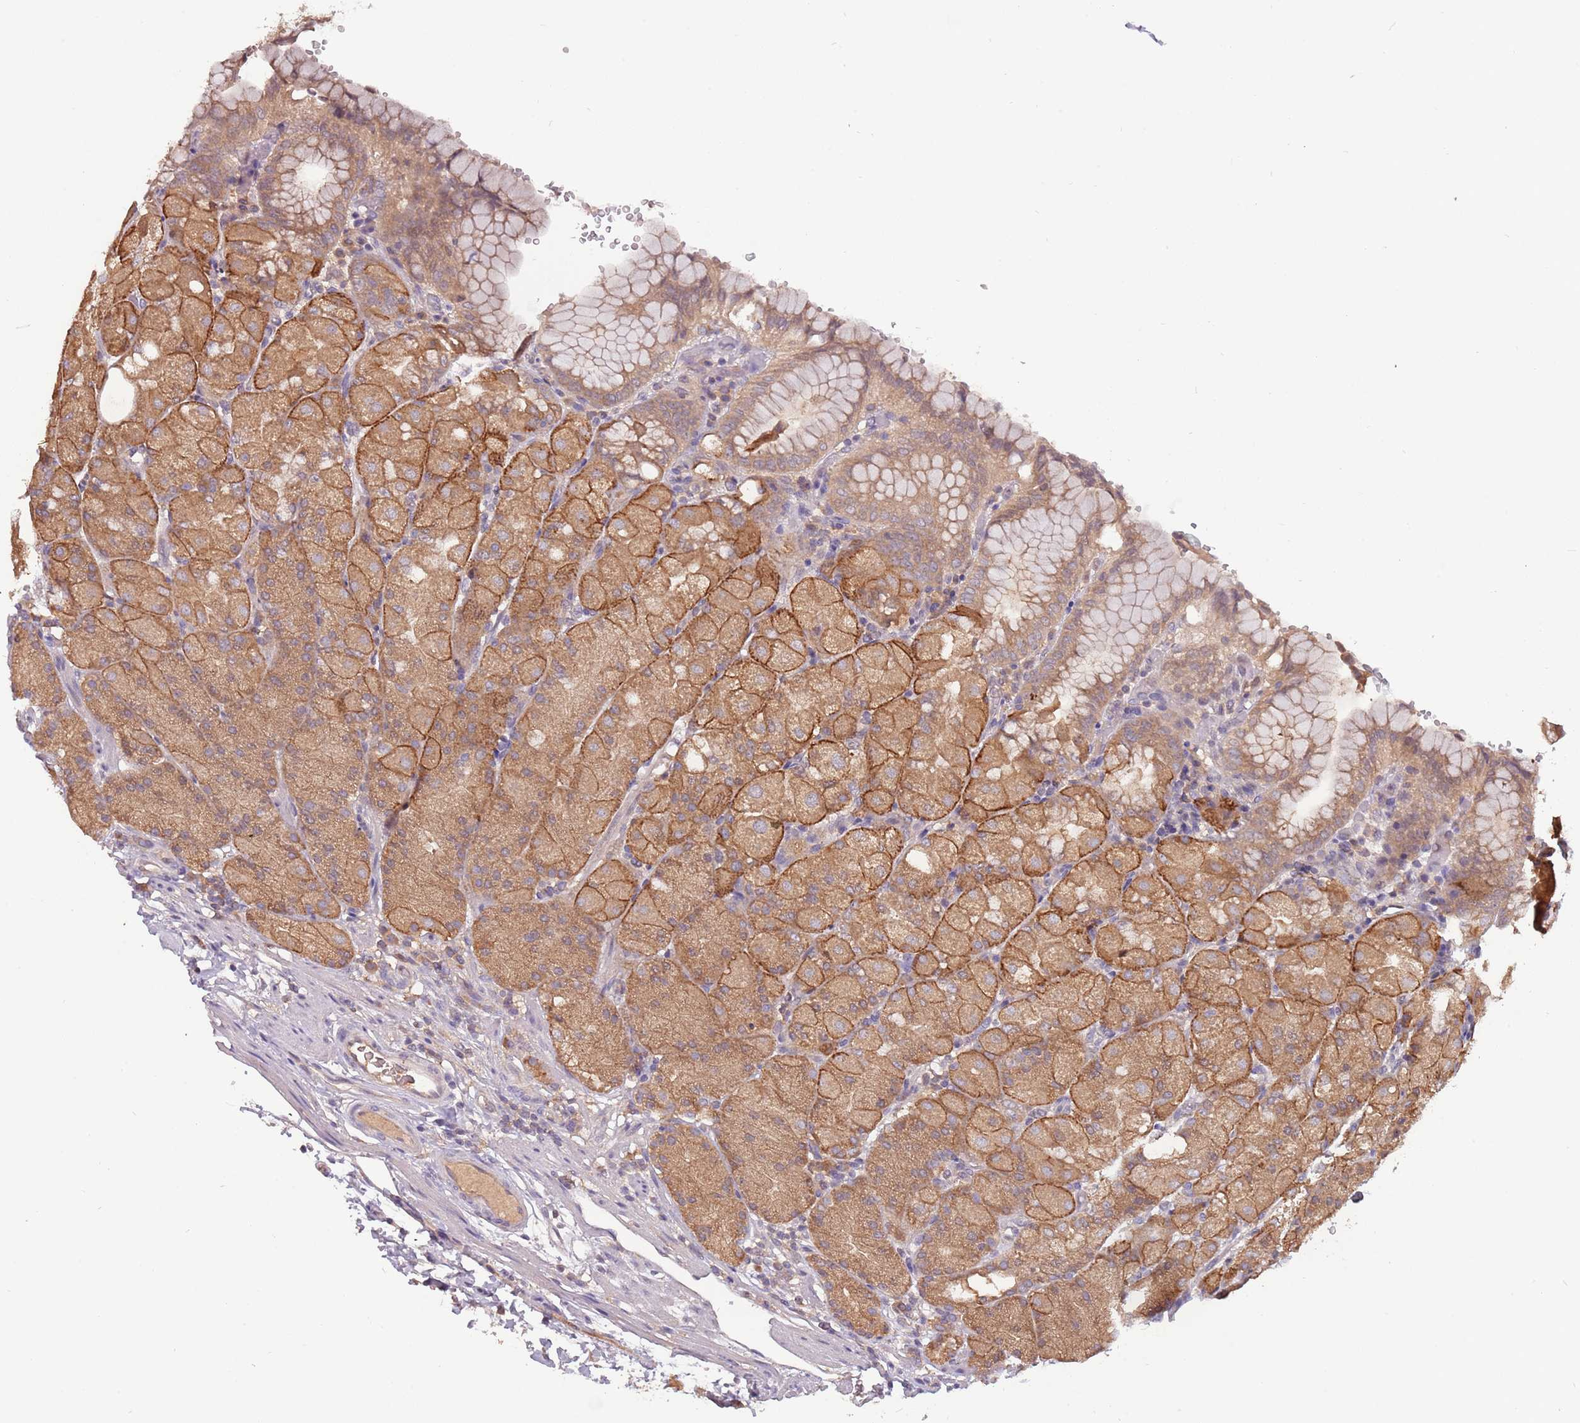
{"staining": {"intensity": "moderate", "quantity": ">75%", "location": "cytoplasmic/membranous"}, "tissue": "stomach", "cell_type": "Glandular cells", "image_type": "normal", "snomed": [{"axis": "morphology", "description": "Normal tissue, NOS"}, {"axis": "topography", "description": "Stomach, upper"}, {"axis": "topography", "description": "Stomach, lower"}], "caption": "DAB (3,3'-diaminobenzidine) immunohistochemical staining of benign stomach reveals moderate cytoplasmic/membranous protein staining in approximately >75% of glandular cells. (IHC, brightfield microscopy, high magnification).", "gene": "USP32", "patient": {"sex": "male", "age": 62}}